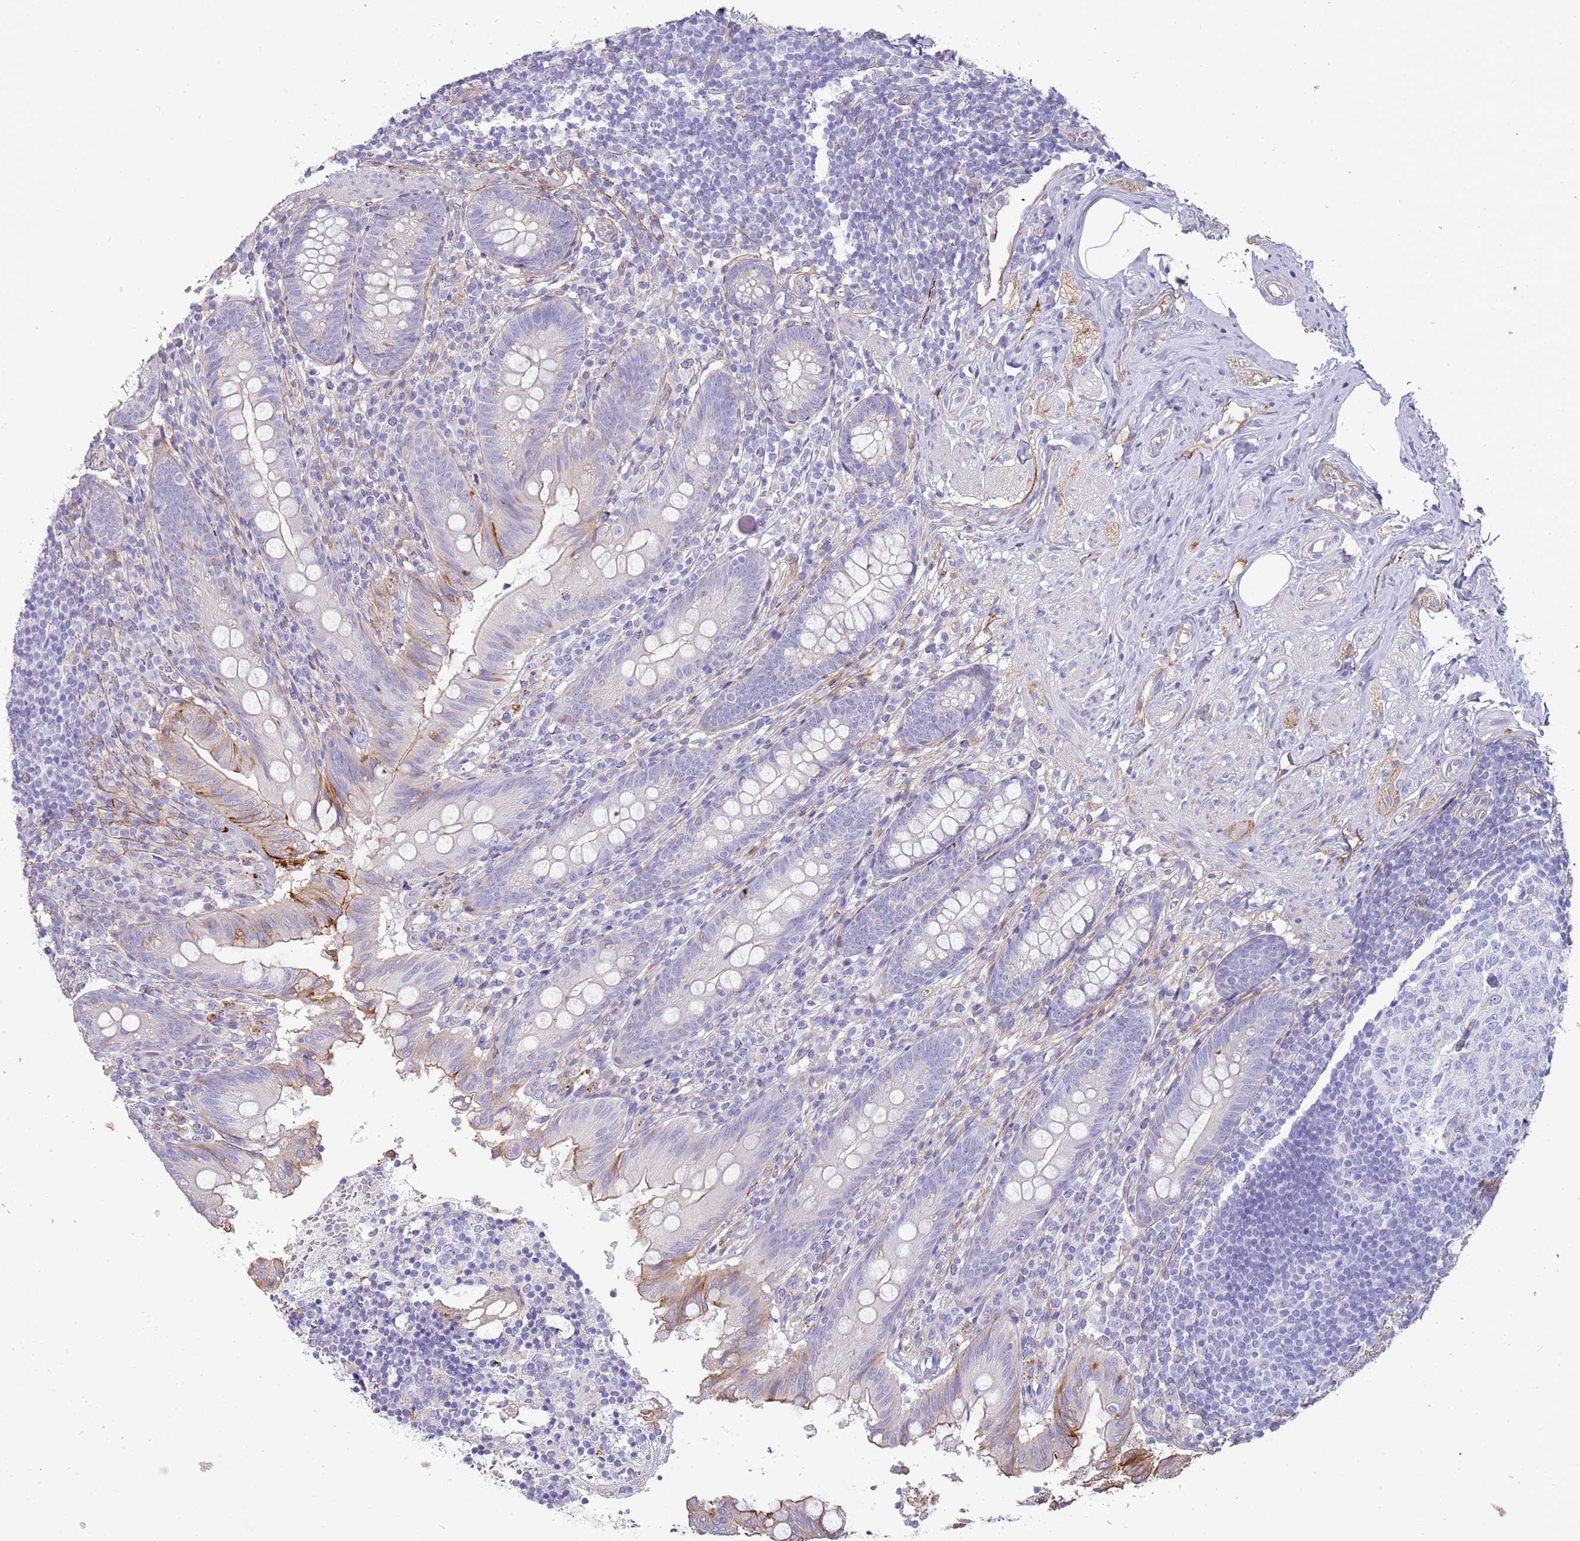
{"staining": {"intensity": "moderate", "quantity": "<25%", "location": "cytoplasmic/membranous"}, "tissue": "appendix", "cell_type": "Glandular cells", "image_type": "normal", "snomed": [{"axis": "morphology", "description": "Normal tissue, NOS"}, {"axis": "topography", "description": "Appendix"}], "caption": "Approximately <25% of glandular cells in unremarkable appendix show moderate cytoplasmic/membranous protein expression as visualized by brown immunohistochemical staining.", "gene": "ENSG00000271254", "patient": {"sex": "male", "age": 55}}